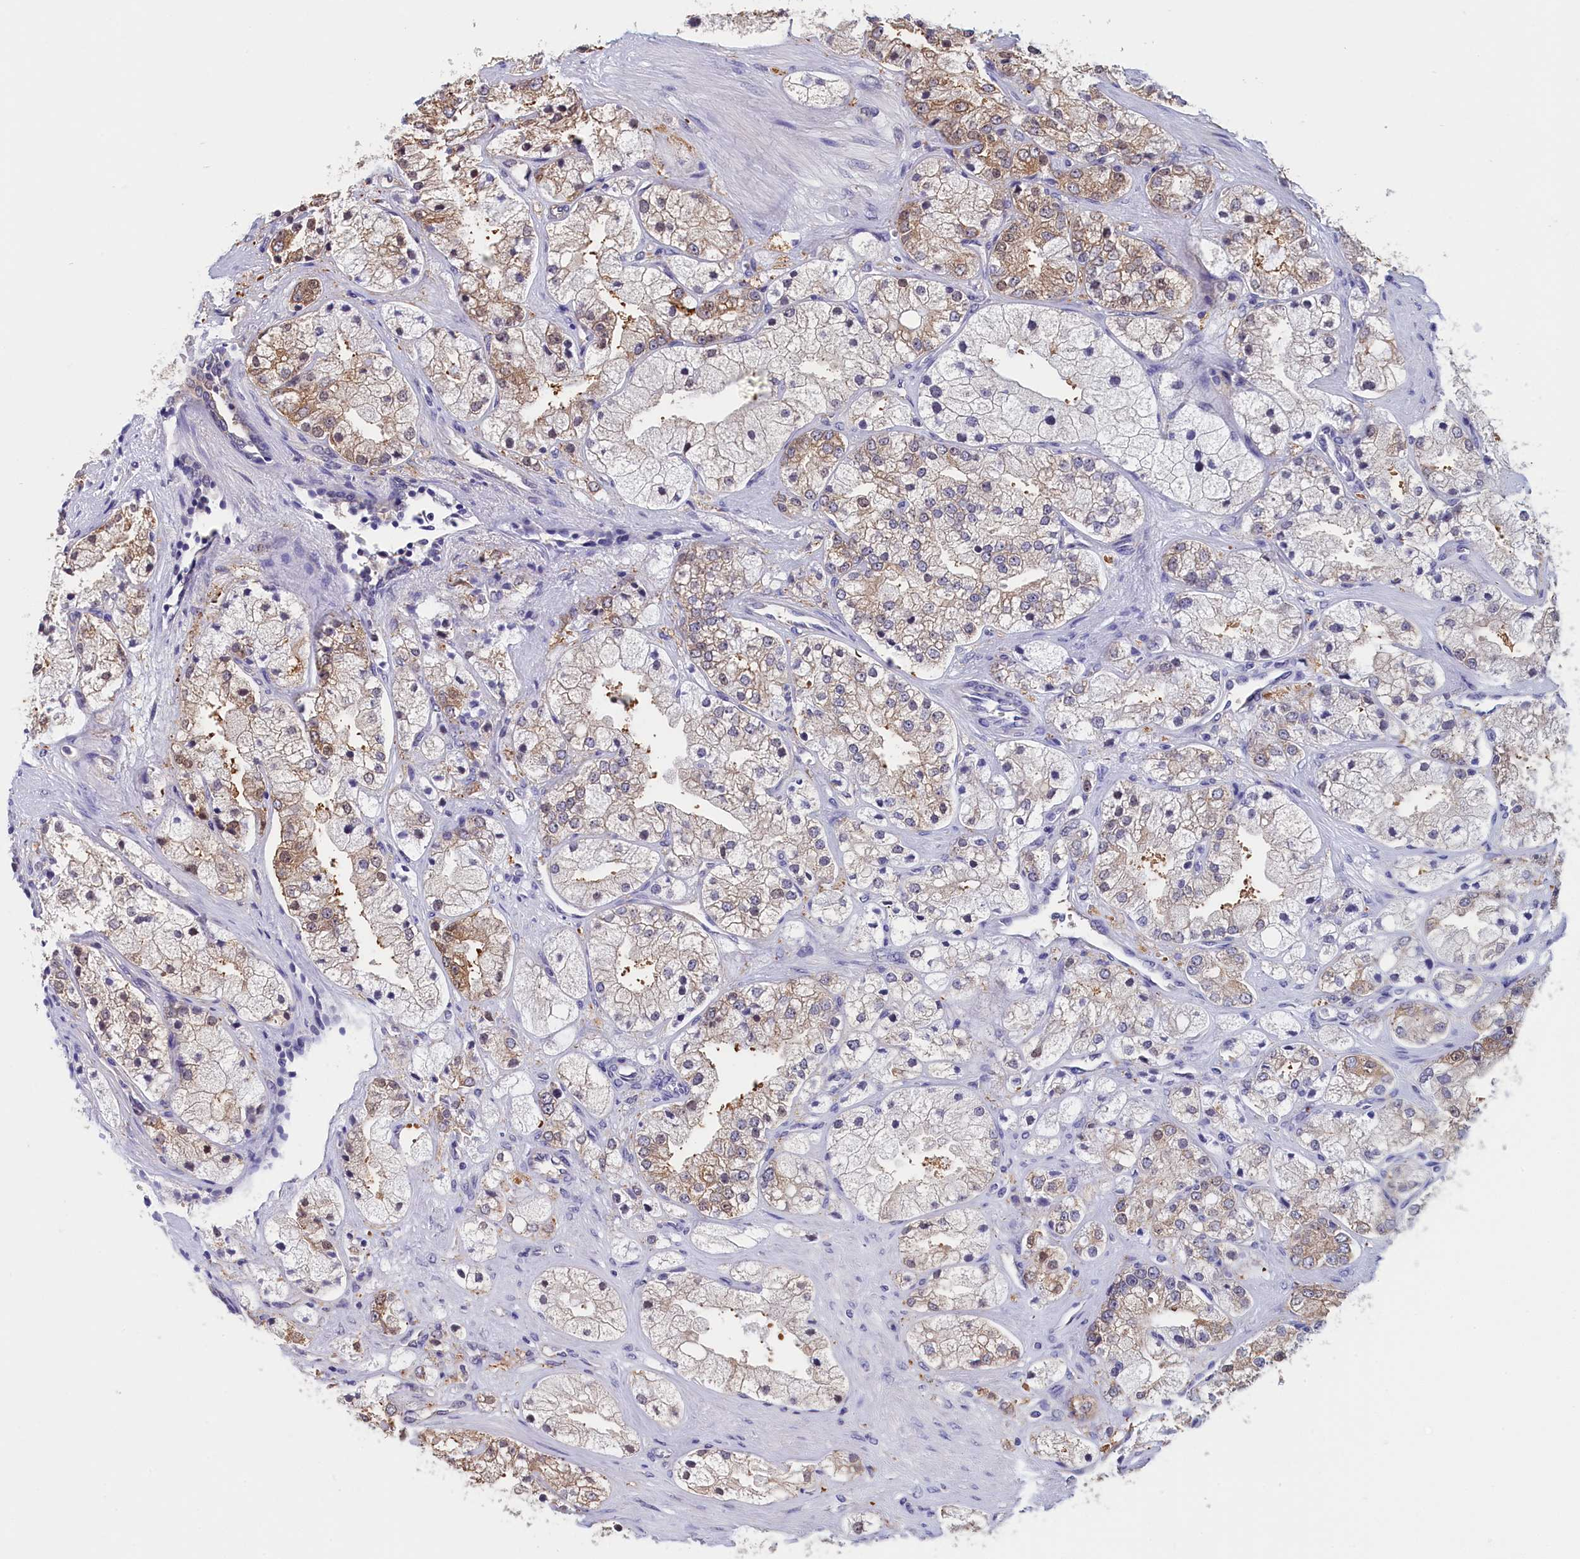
{"staining": {"intensity": "moderate", "quantity": "25%-75%", "location": "cytoplasmic/membranous"}, "tissue": "prostate cancer", "cell_type": "Tumor cells", "image_type": "cancer", "snomed": [{"axis": "morphology", "description": "Adenocarcinoma, High grade"}, {"axis": "topography", "description": "Prostate"}], "caption": "Prostate cancer (adenocarcinoma (high-grade)) stained with a brown dye exhibits moderate cytoplasmic/membranous positive staining in approximately 25%-75% of tumor cells.", "gene": "ABCC8", "patient": {"sex": "male", "age": 50}}